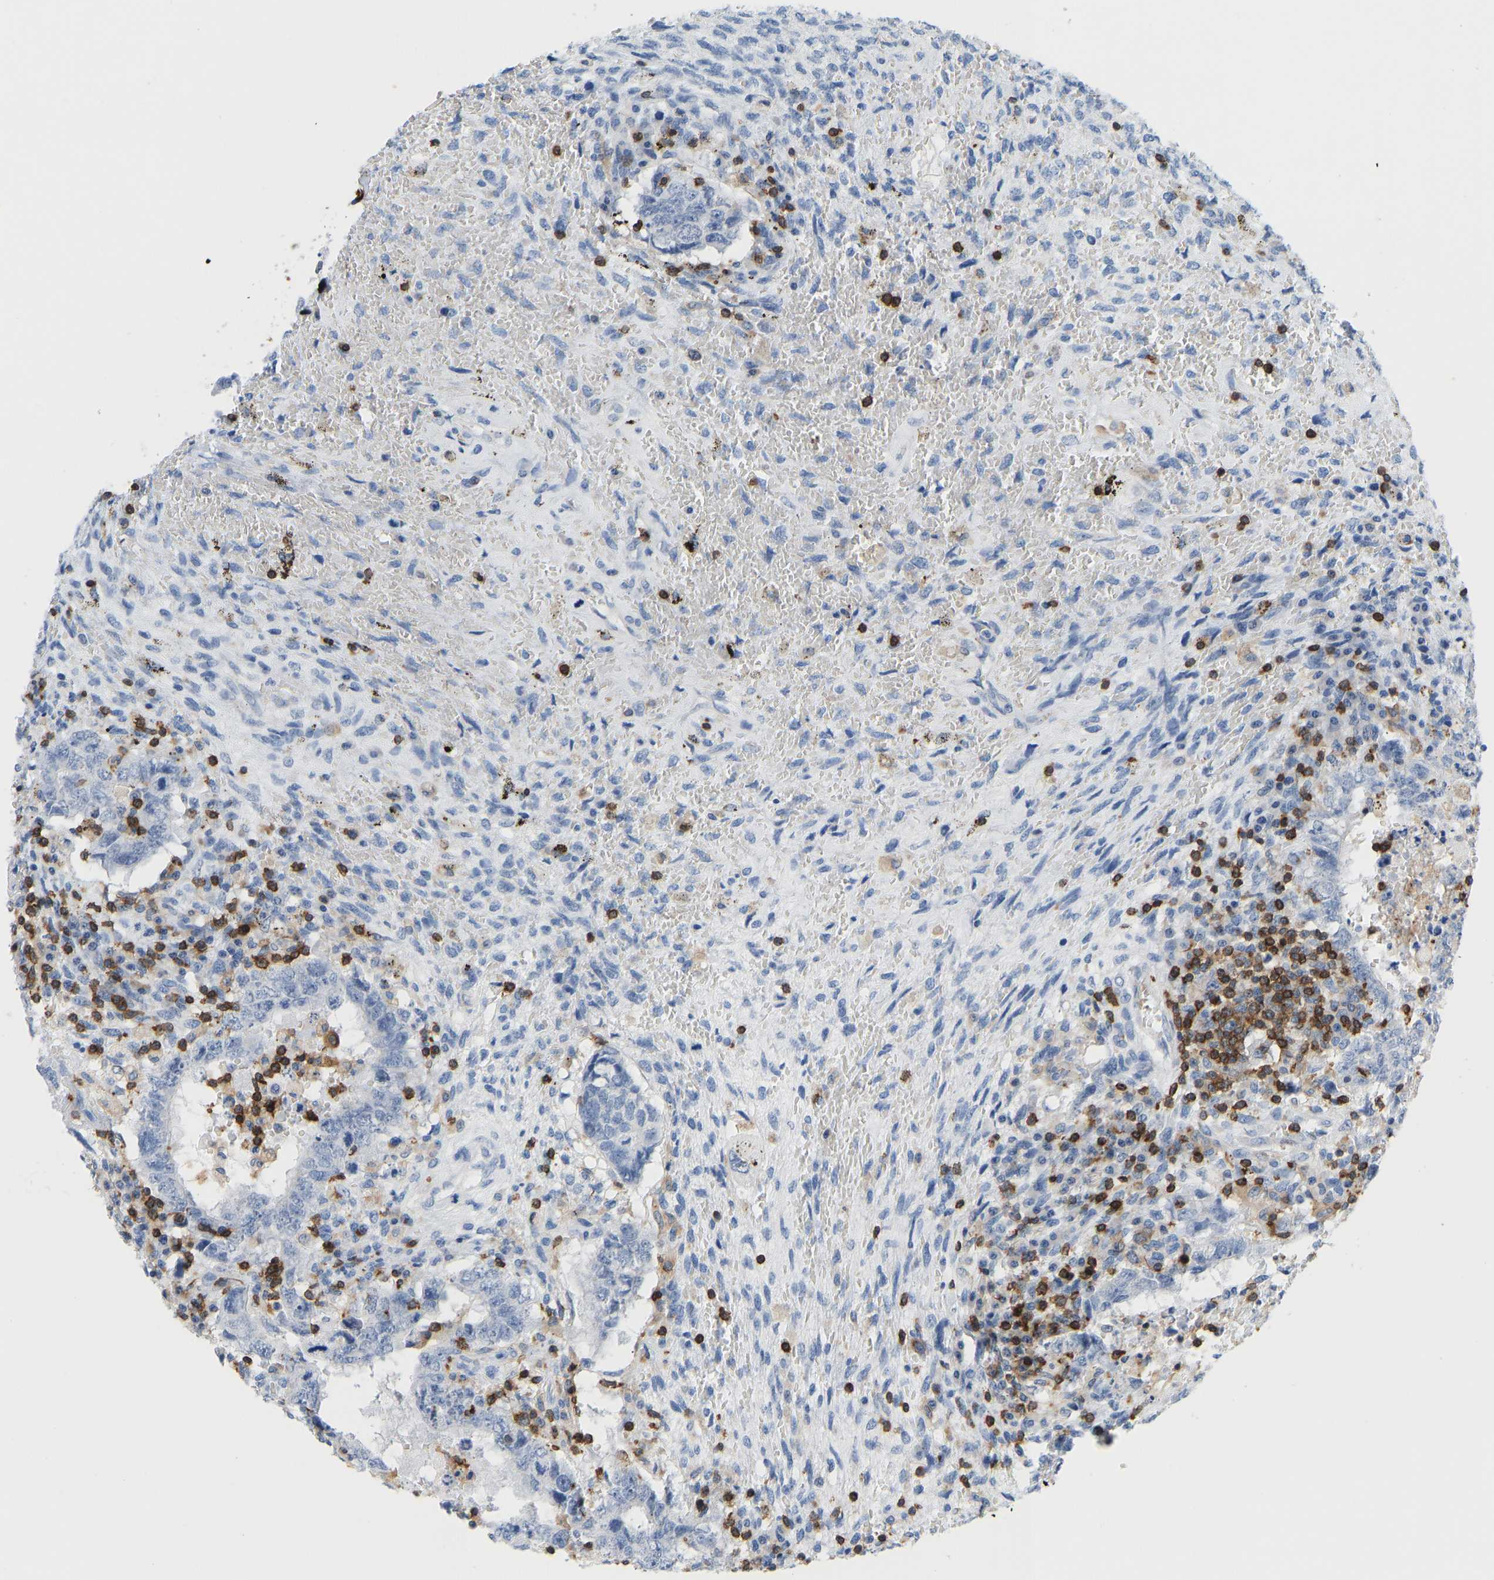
{"staining": {"intensity": "negative", "quantity": "none", "location": "none"}, "tissue": "testis cancer", "cell_type": "Tumor cells", "image_type": "cancer", "snomed": [{"axis": "morphology", "description": "Carcinoma, Embryonal, NOS"}, {"axis": "topography", "description": "Testis"}], "caption": "DAB (3,3'-diaminobenzidine) immunohistochemical staining of human testis cancer (embryonal carcinoma) exhibits no significant expression in tumor cells.", "gene": "EVL", "patient": {"sex": "male", "age": 26}}